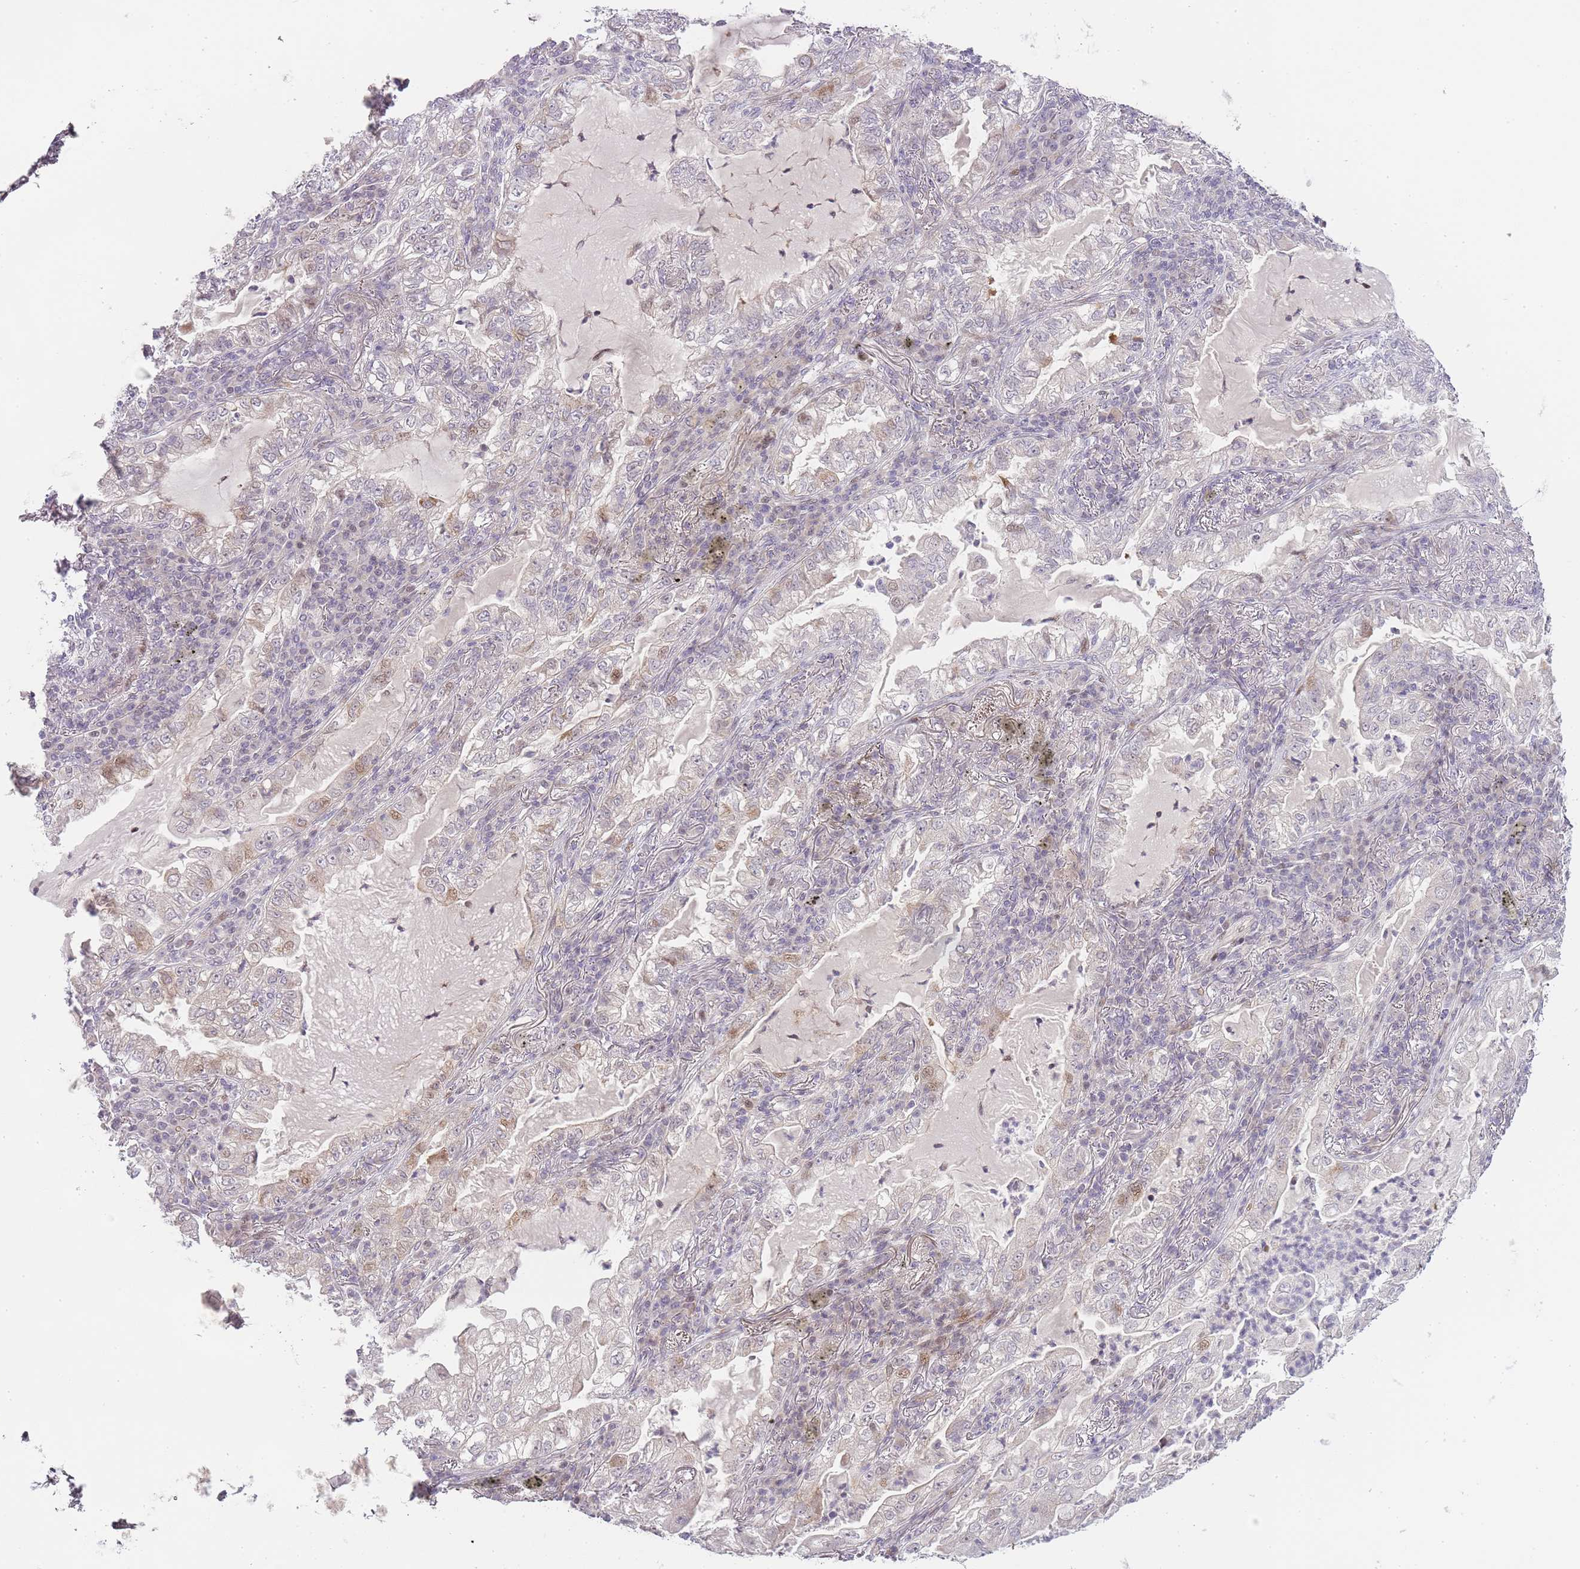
{"staining": {"intensity": "weak", "quantity": "<25%", "location": "nuclear"}, "tissue": "lung cancer", "cell_type": "Tumor cells", "image_type": "cancer", "snomed": [{"axis": "morphology", "description": "Adenocarcinoma, NOS"}, {"axis": "topography", "description": "Lung"}], "caption": "Immunohistochemistry (IHC) image of neoplastic tissue: lung adenocarcinoma stained with DAB (3,3'-diaminobenzidine) demonstrates no significant protein positivity in tumor cells.", "gene": "OGG1", "patient": {"sex": "female", "age": 73}}